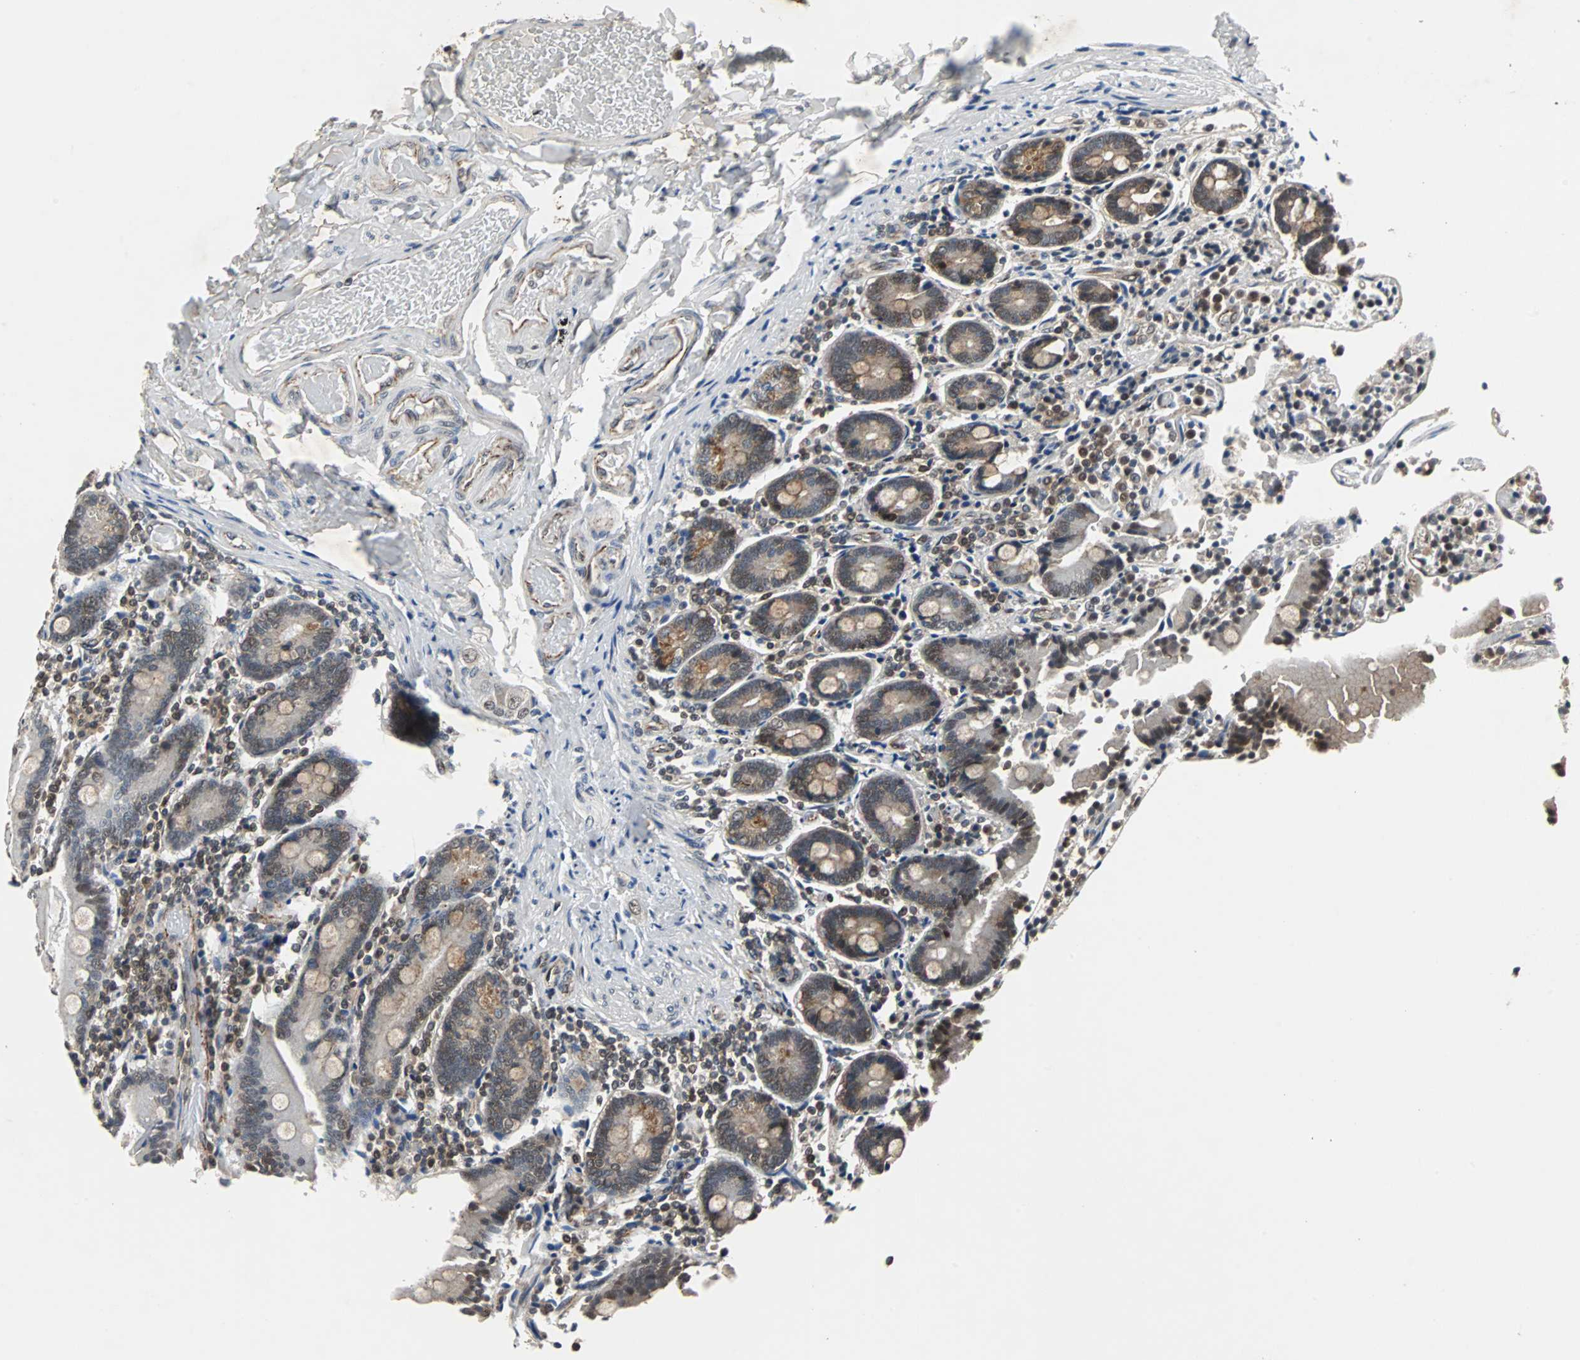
{"staining": {"intensity": "moderate", "quantity": "25%-75%", "location": "cytoplasmic/membranous"}, "tissue": "duodenum", "cell_type": "Glandular cells", "image_type": "normal", "snomed": [{"axis": "morphology", "description": "Normal tissue, NOS"}, {"axis": "topography", "description": "Duodenum"}], "caption": "Immunohistochemistry (DAB) staining of normal duodenum demonstrates moderate cytoplasmic/membranous protein positivity in approximately 25%-75% of glandular cells. (DAB IHC with brightfield microscopy, high magnification).", "gene": "LSR", "patient": {"sex": "female", "age": 53}}